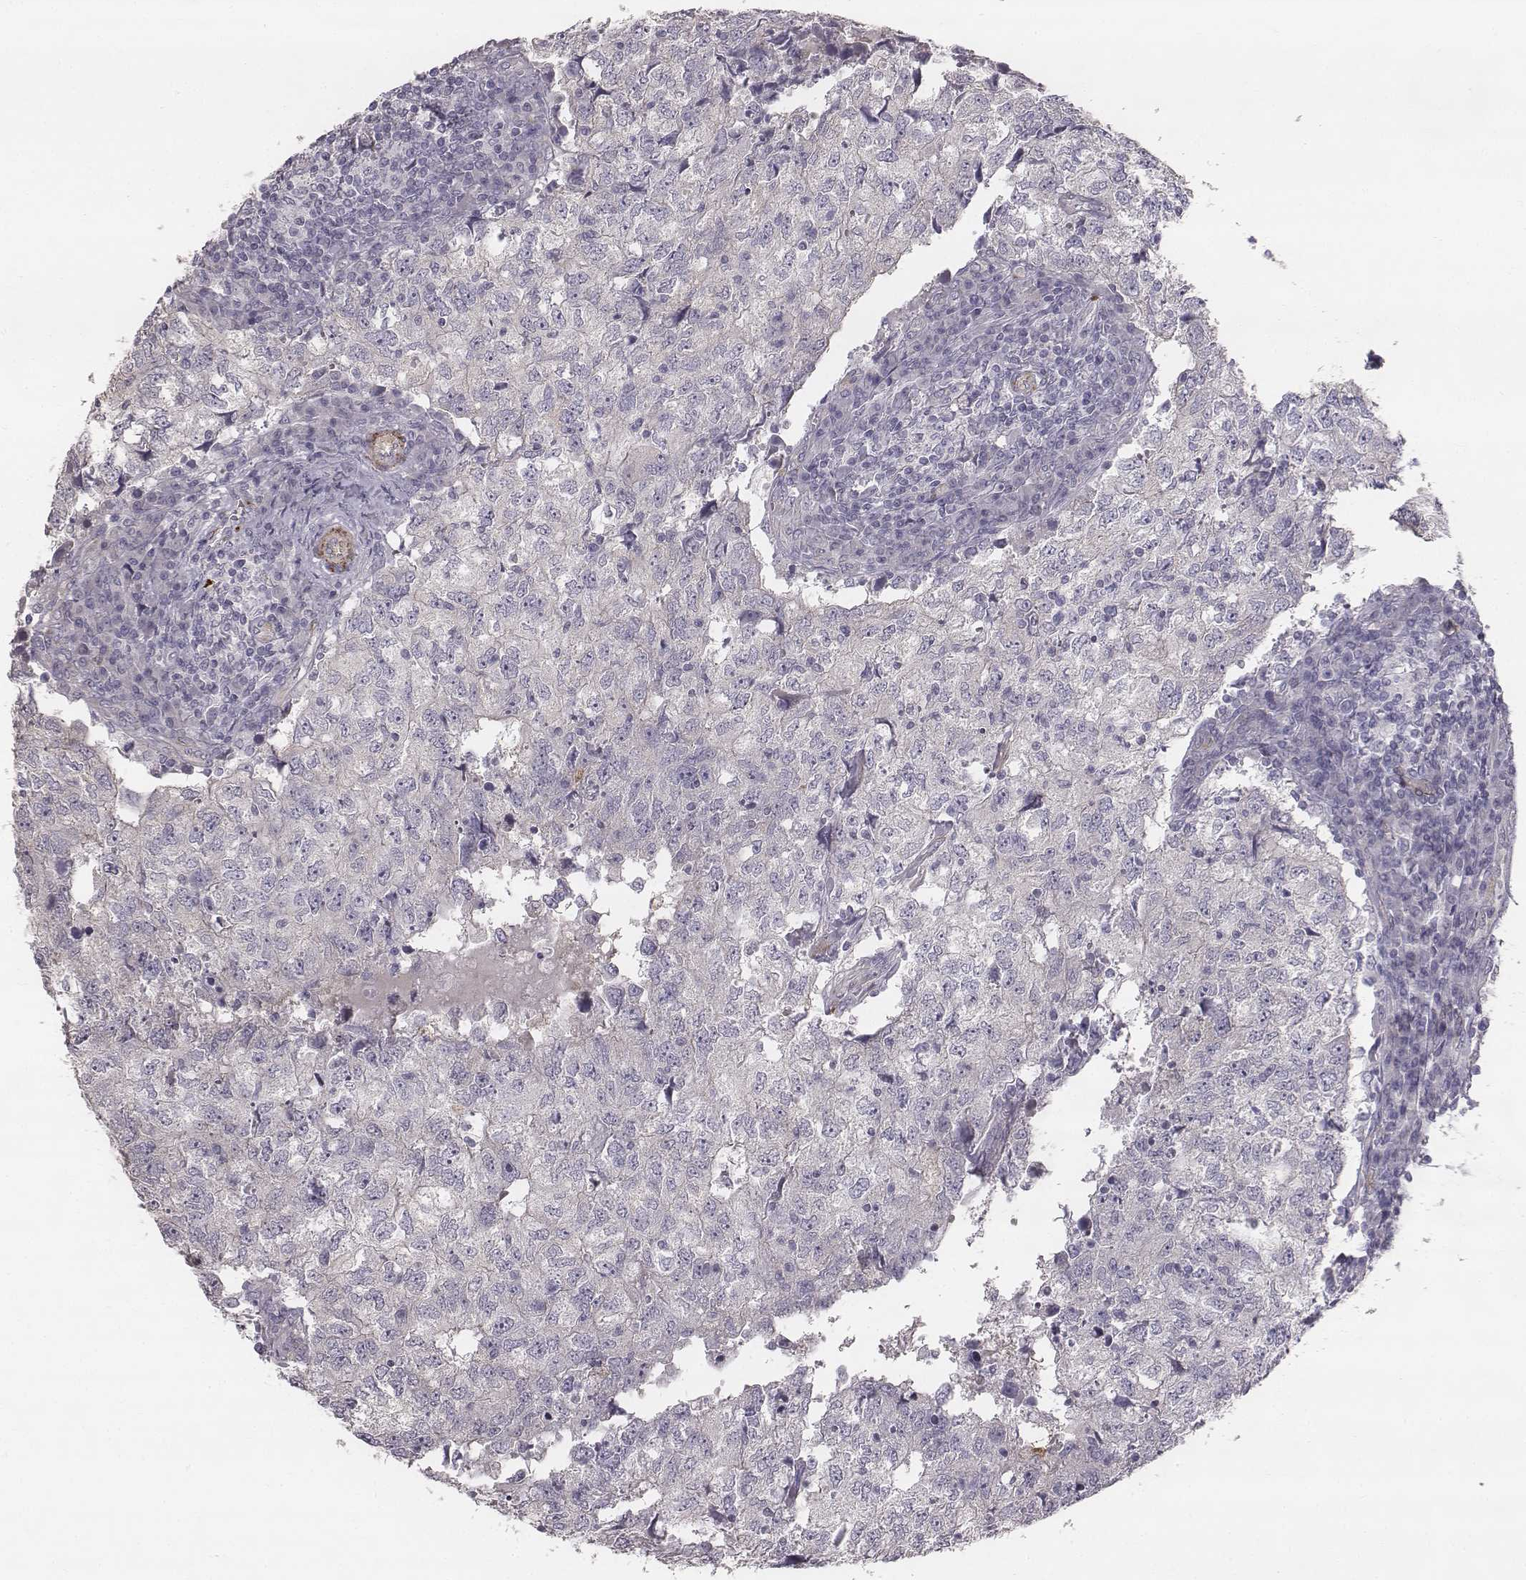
{"staining": {"intensity": "negative", "quantity": "none", "location": "none"}, "tissue": "breast cancer", "cell_type": "Tumor cells", "image_type": "cancer", "snomed": [{"axis": "morphology", "description": "Duct carcinoma"}, {"axis": "topography", "description": "Breast"}], "caption": "Tumor cells show no significant positivity in breast infiltrating ductal carcinoma.", "gene": "PRKCZ", "patient": {"sex": "female", "age": 30}}